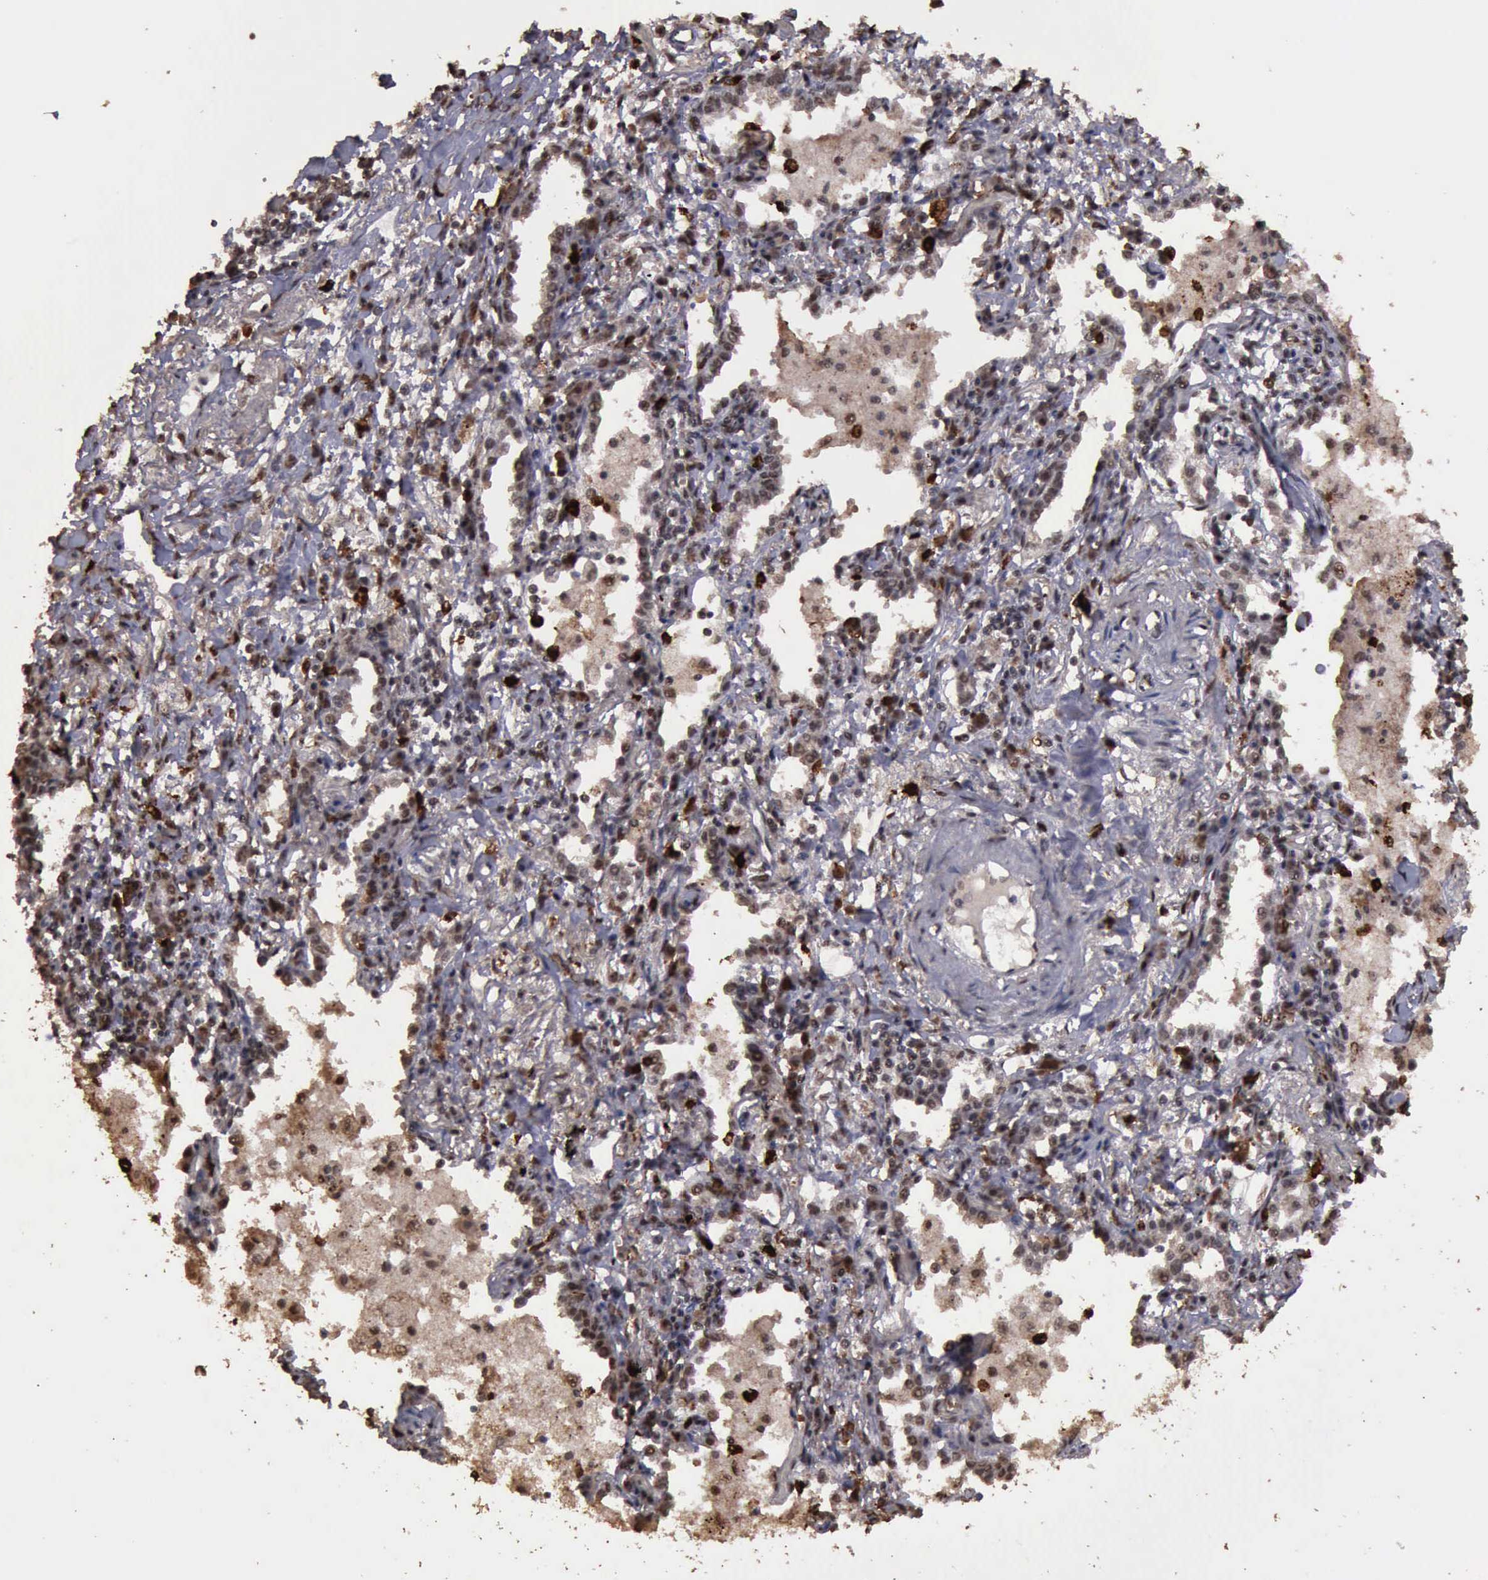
{"staining": {"intensity": "moderate", "quantity": ">75%", "location": "nuclear"}, "tissue": "lung cancer", "cell_type": "Tumor cells", "image_type": "cancer", "snomed": [{"axis": "morphology", "description": "Adenocarcinoma, NOS"}, {"axis": "topography", "description": "Lung"}], "caption": "Adenocarcinoma (lung) stained with a protein marker demonstrates moderate staining in tumor cells.", "gene": "TRMT2A", "patient": {"sex": "male", "age": 60}}